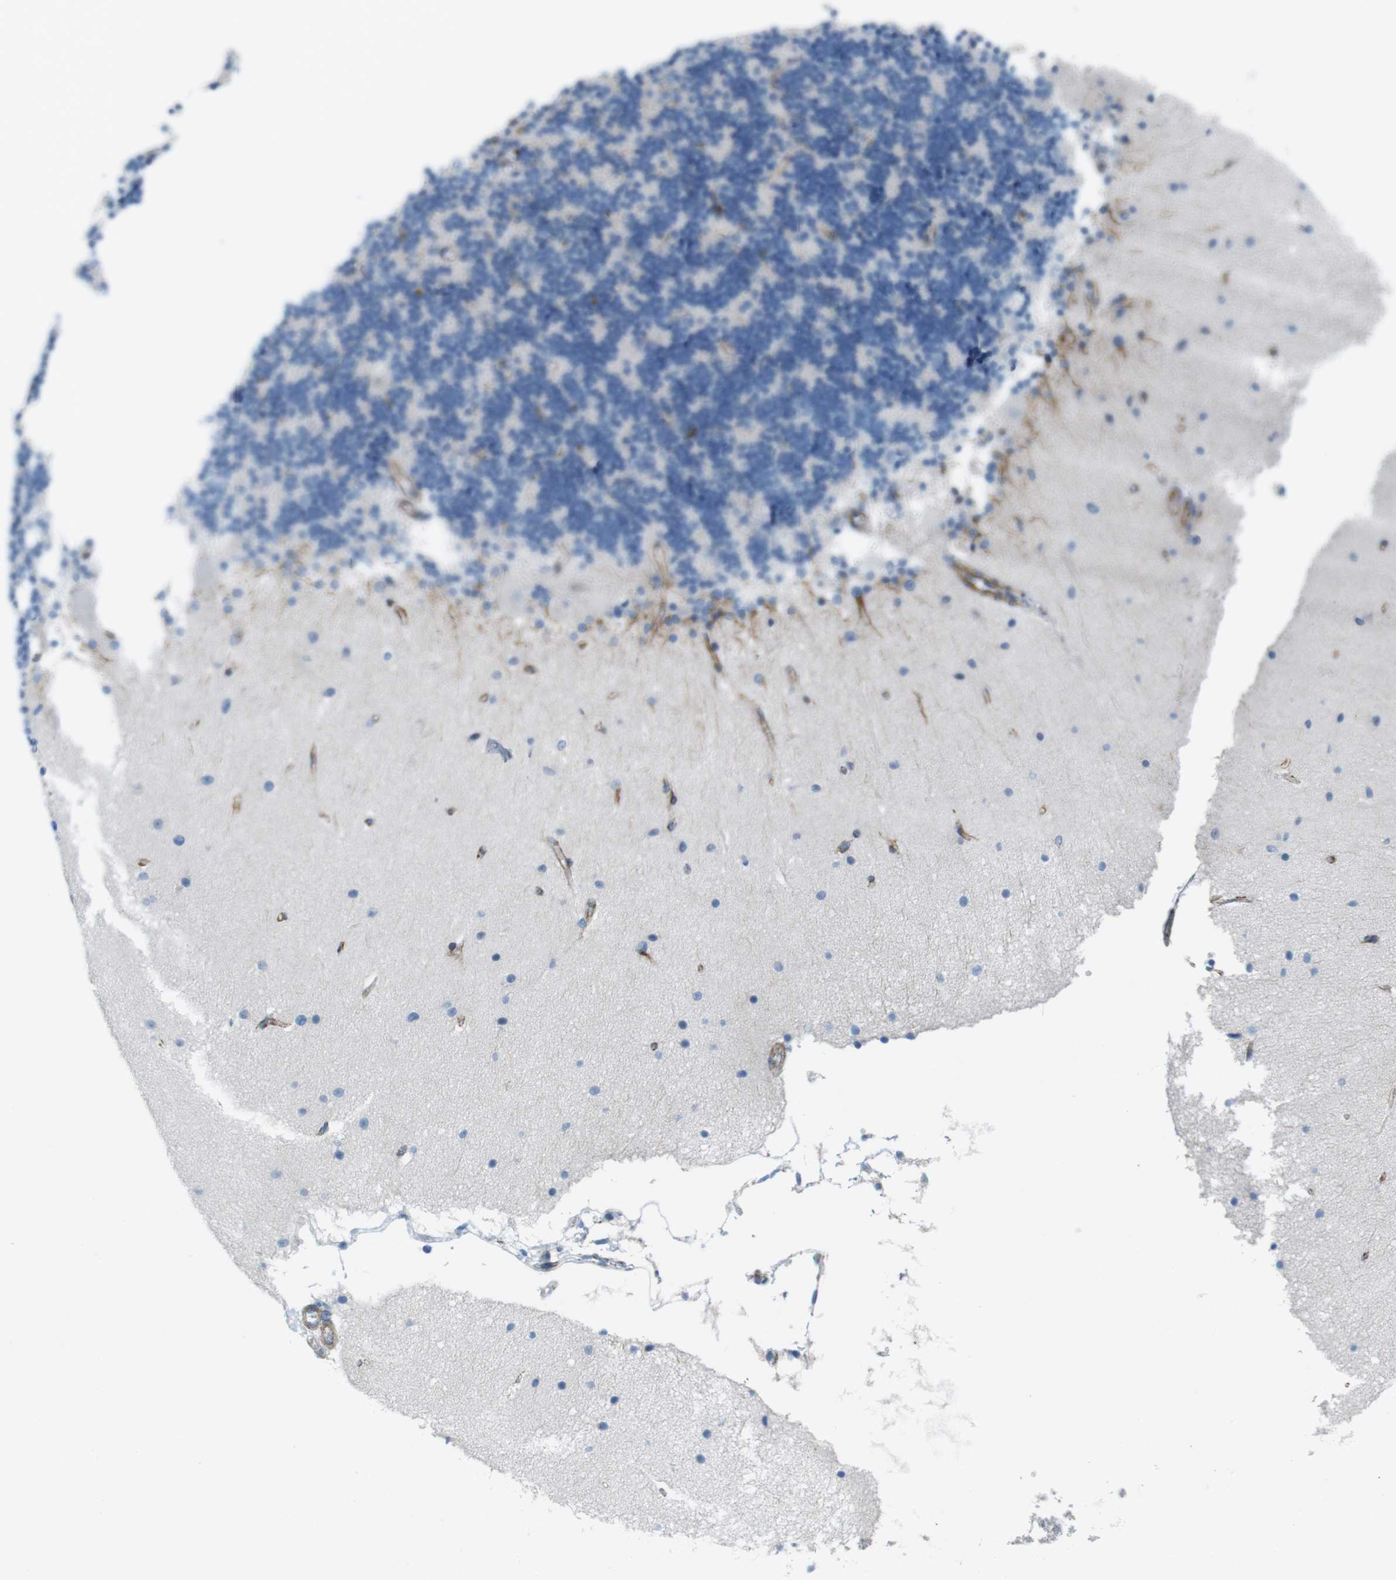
{"staining": {"intensity": "negative", "quantity": "none", "location": "none"}, "tissue": "cerebellum", "cell_type": "Cells in granular layer", "image_type": "normal", "snomed": [{"axis": "morphology", "description": "Normal tissue, NOS"}, {"axis": "topography", "description": "Cerebellum"}], "caption": "This is an immunohistochemistry photomicrograph of normal cerebellum. There is no positivity in cells in granular layer.", "gene": "MYH9", "patient": {"sex": "female", "age": 54}}